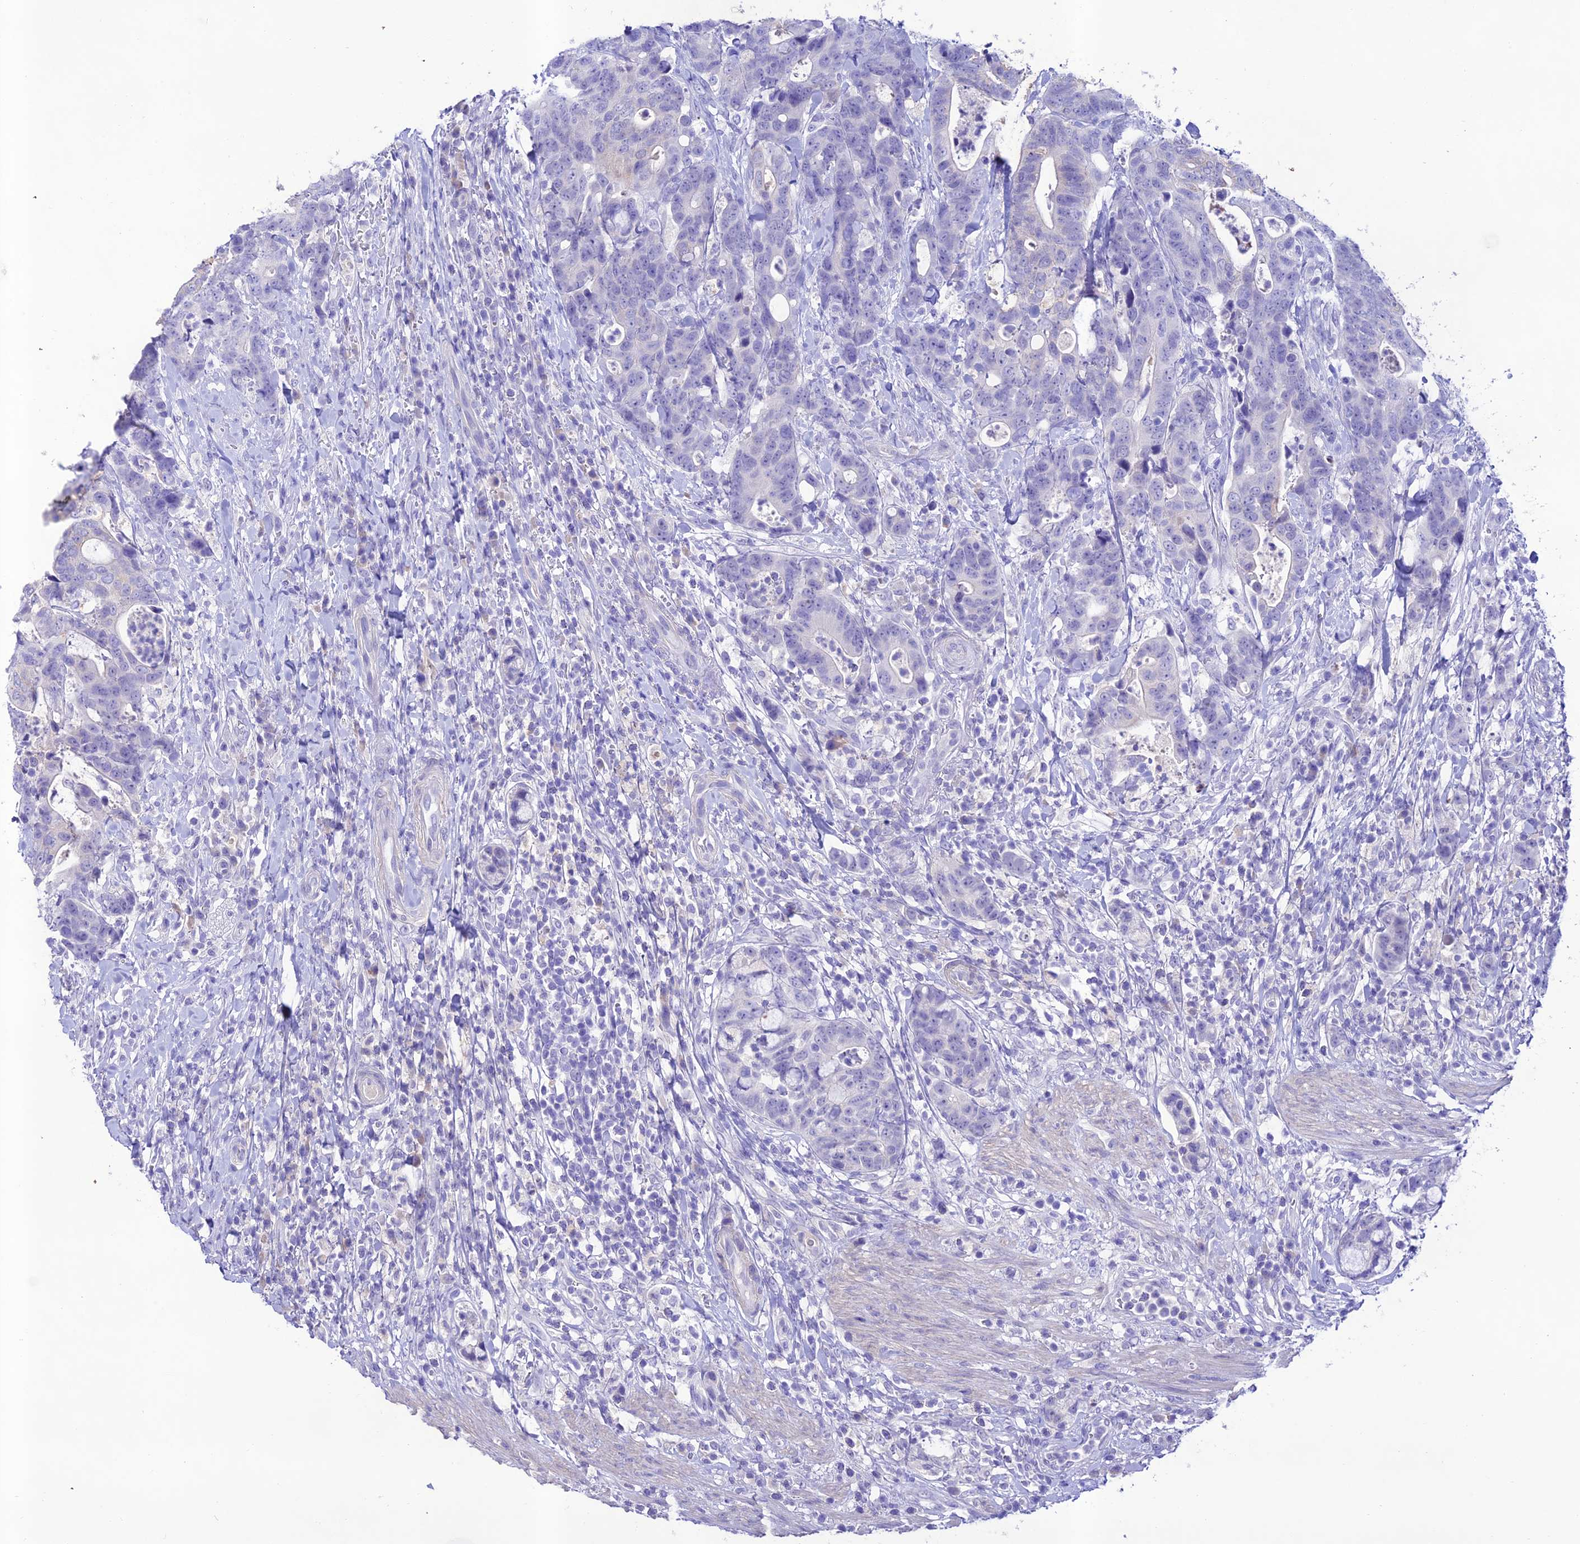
{"staining": {"intensity": "negative", "quantity": "none", "location": "none"}, "tissue": "colorectal cancer", "cell_type": "Tumor cells", "image_type": "cancer", "snomed": [{"axis": "morphology", "description": "Adenocarcinoma, NOS"}, {"axis": "topography", "description": "Colon"}], "caption": "Immunohistochemistry (IHC) image of neoplastic tissue: human colorectal adenocarcinoma stained with DAB demonstrates no significant protein staining in tumor cells.", "gene": "NLRP6", "patient": {"sex": "female", "age": 82}}